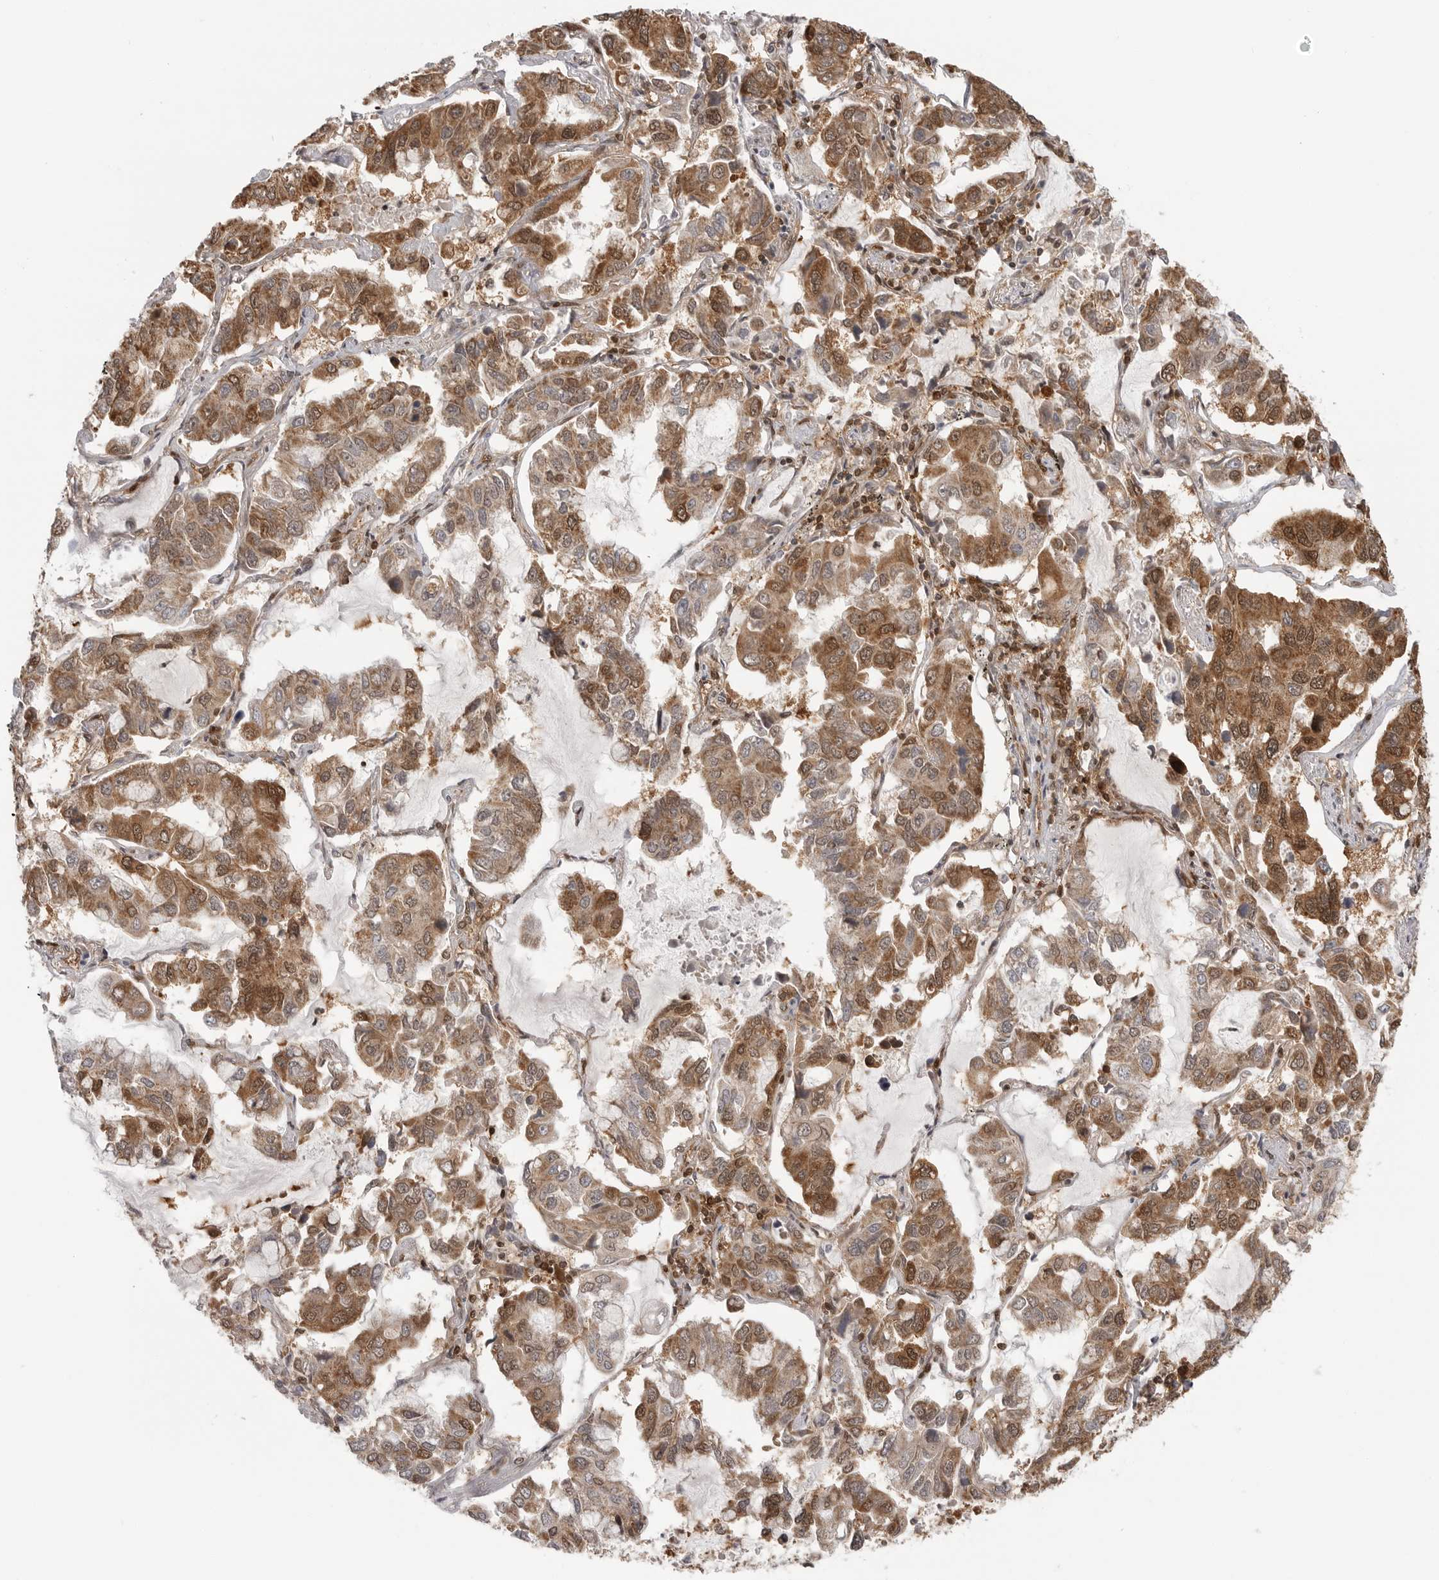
{"staining": {"intensity": "moderate", "quantity": "25%-75%", "location": "cytoplasmic/membranous,nuclear"}, "tissue": "lung cancer", "cell_type": "Tumor cells", "image_type": "cancer", "snomed": [{"axis": "morphology", "description": "Adenocarcinoma, NOS"}, {"axis": "topography", "description": "Lung"}], "caption": "Brown immunohistochemical staining in lung cancer shows moderate cytoplasmic/membranous and nuclear expression in approximately 25%-75% of tumor cells.", "gene": "SZRD1", "patient": {"sex": "male", "age": 64}}